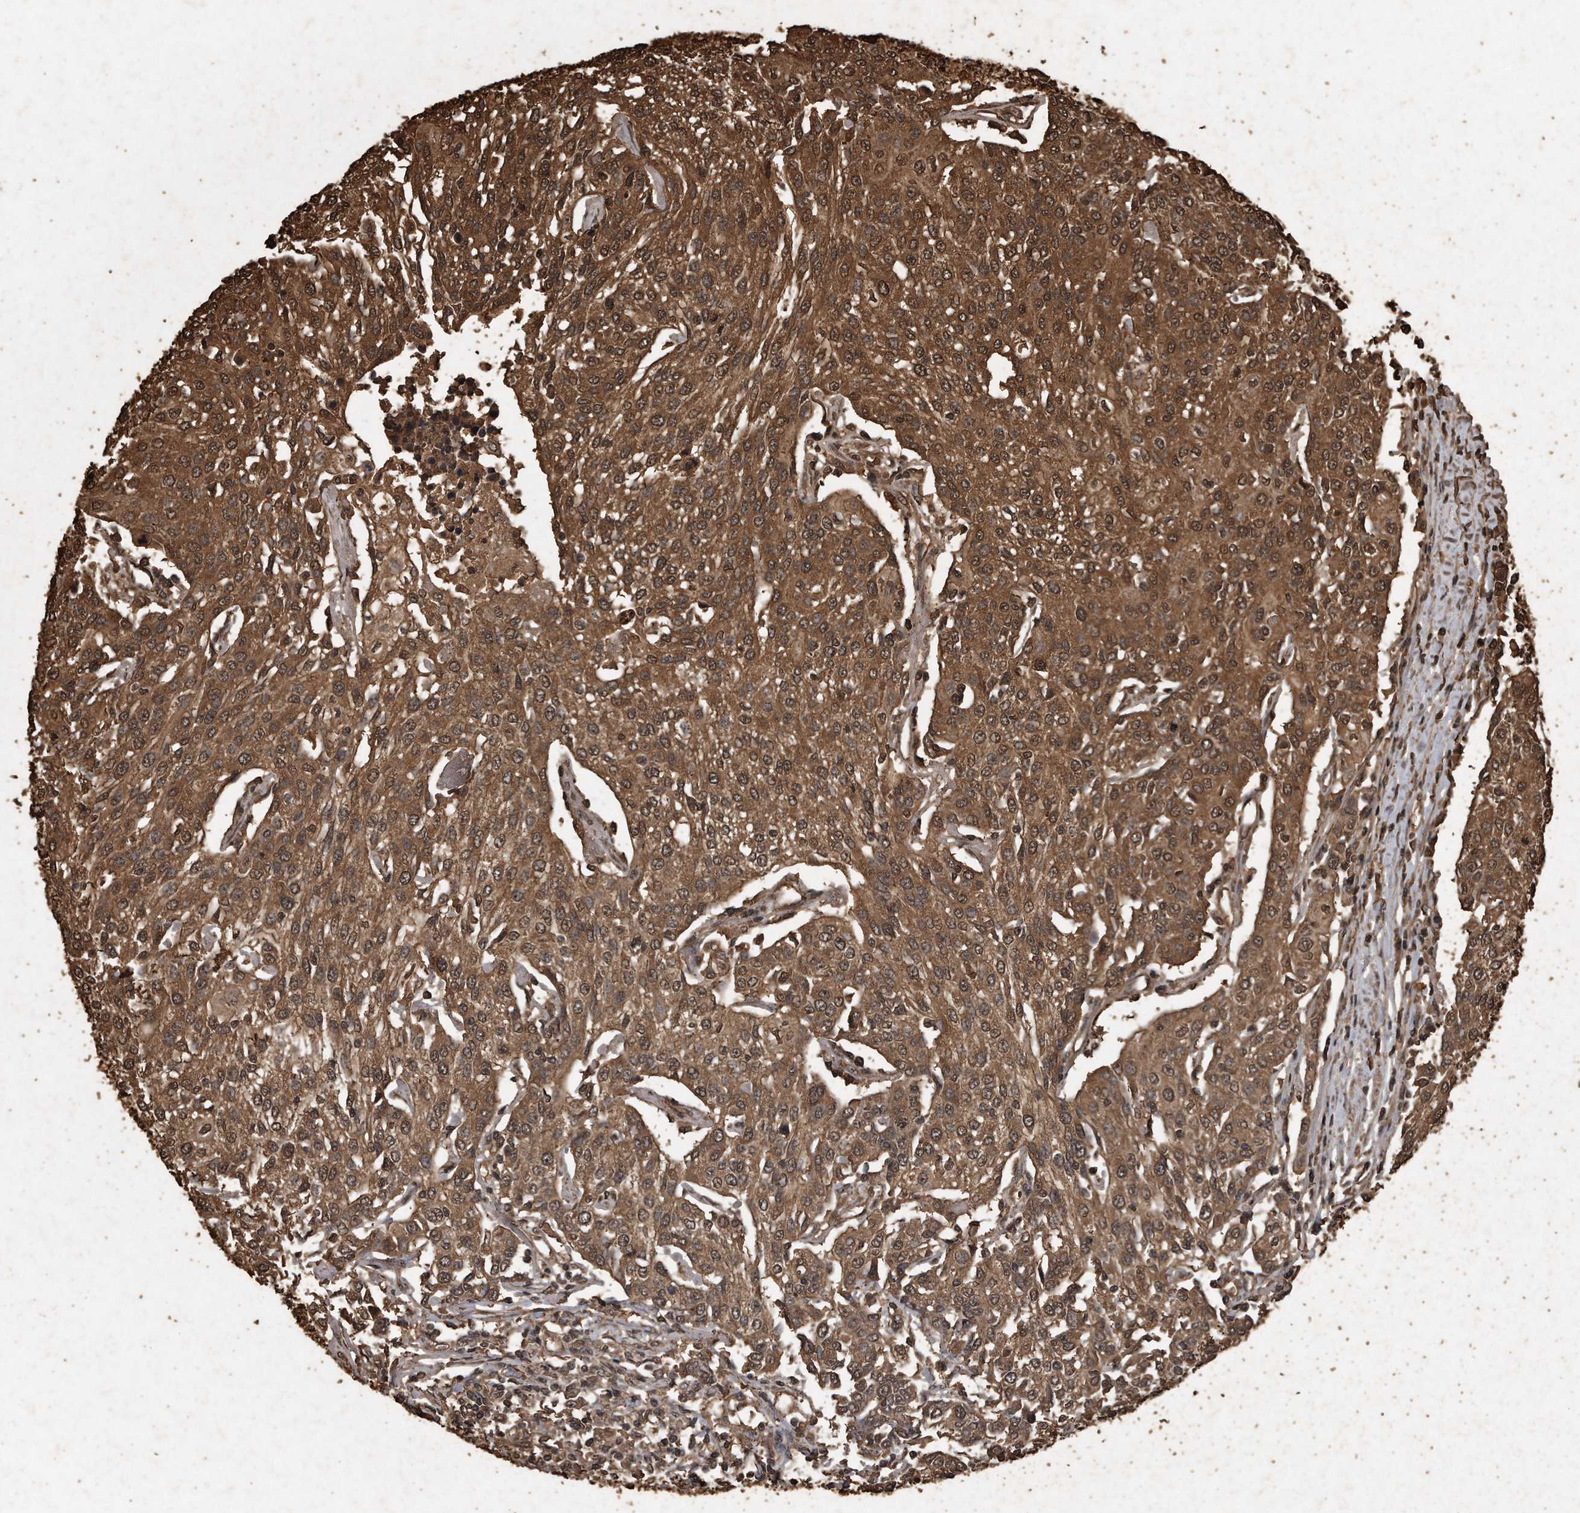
{"staining": {"intensity": "moderate", "quantity": ">75%", "location": "cytoplasmic/membranous,nuclear"}, "tissue": "urothelial cancer", "cell_type": "Tumor cells", "image_type": "cancer", "snomed": [{"axis": "morphology", "description": "Urothelial carcinoma, High grade"}, {"axis": "topography", "description": "Urinary bladder"}], "caption": "Approximately >75% of tumor cells in high-grade urothelial carcinoma demonstrate moderate cytoplasmic/membranous and nuclear protein staining as visualized by brown immunohistochemical staining.", "gene": "CFLAR", "patient": {"sex": "female", "age": 85}}